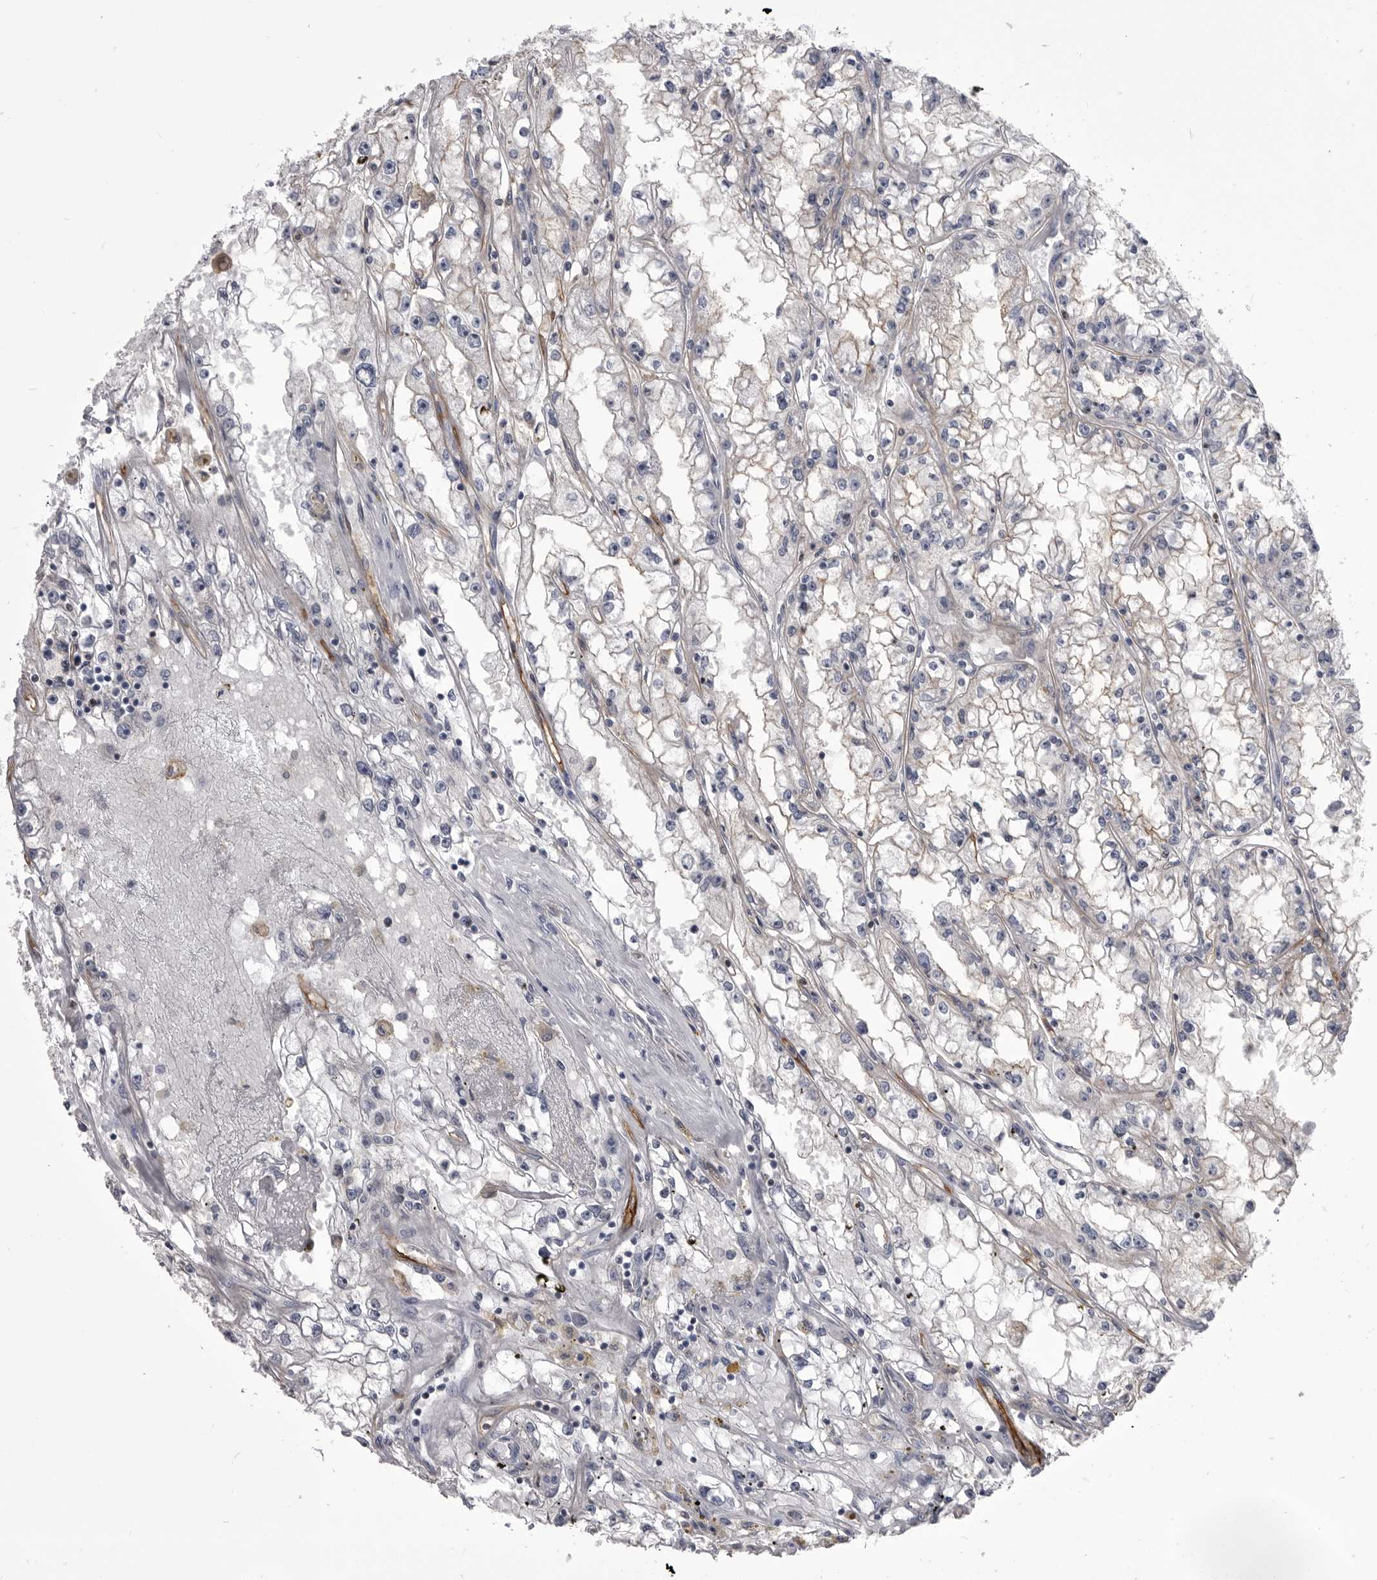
{"staining": {"intensity": "negative", "quantity": "none", "location": "none"}, "tissue": "renal cancer", "cell_type": "Tumor cells", "image_type": "cancer", "snomed": [{"axis": "morphology", "description": "Adenocarcinoma, NOS"}, {"axis": "topography", "description": "Kidney"}], "caption": "A high-resolution image shows immunohistochemistry (IHC) staining of renal cancer, which shows no significant expression in tumor cells.", "gene": "OPLAH", "patient": {"sex": "male", "age": 56}}